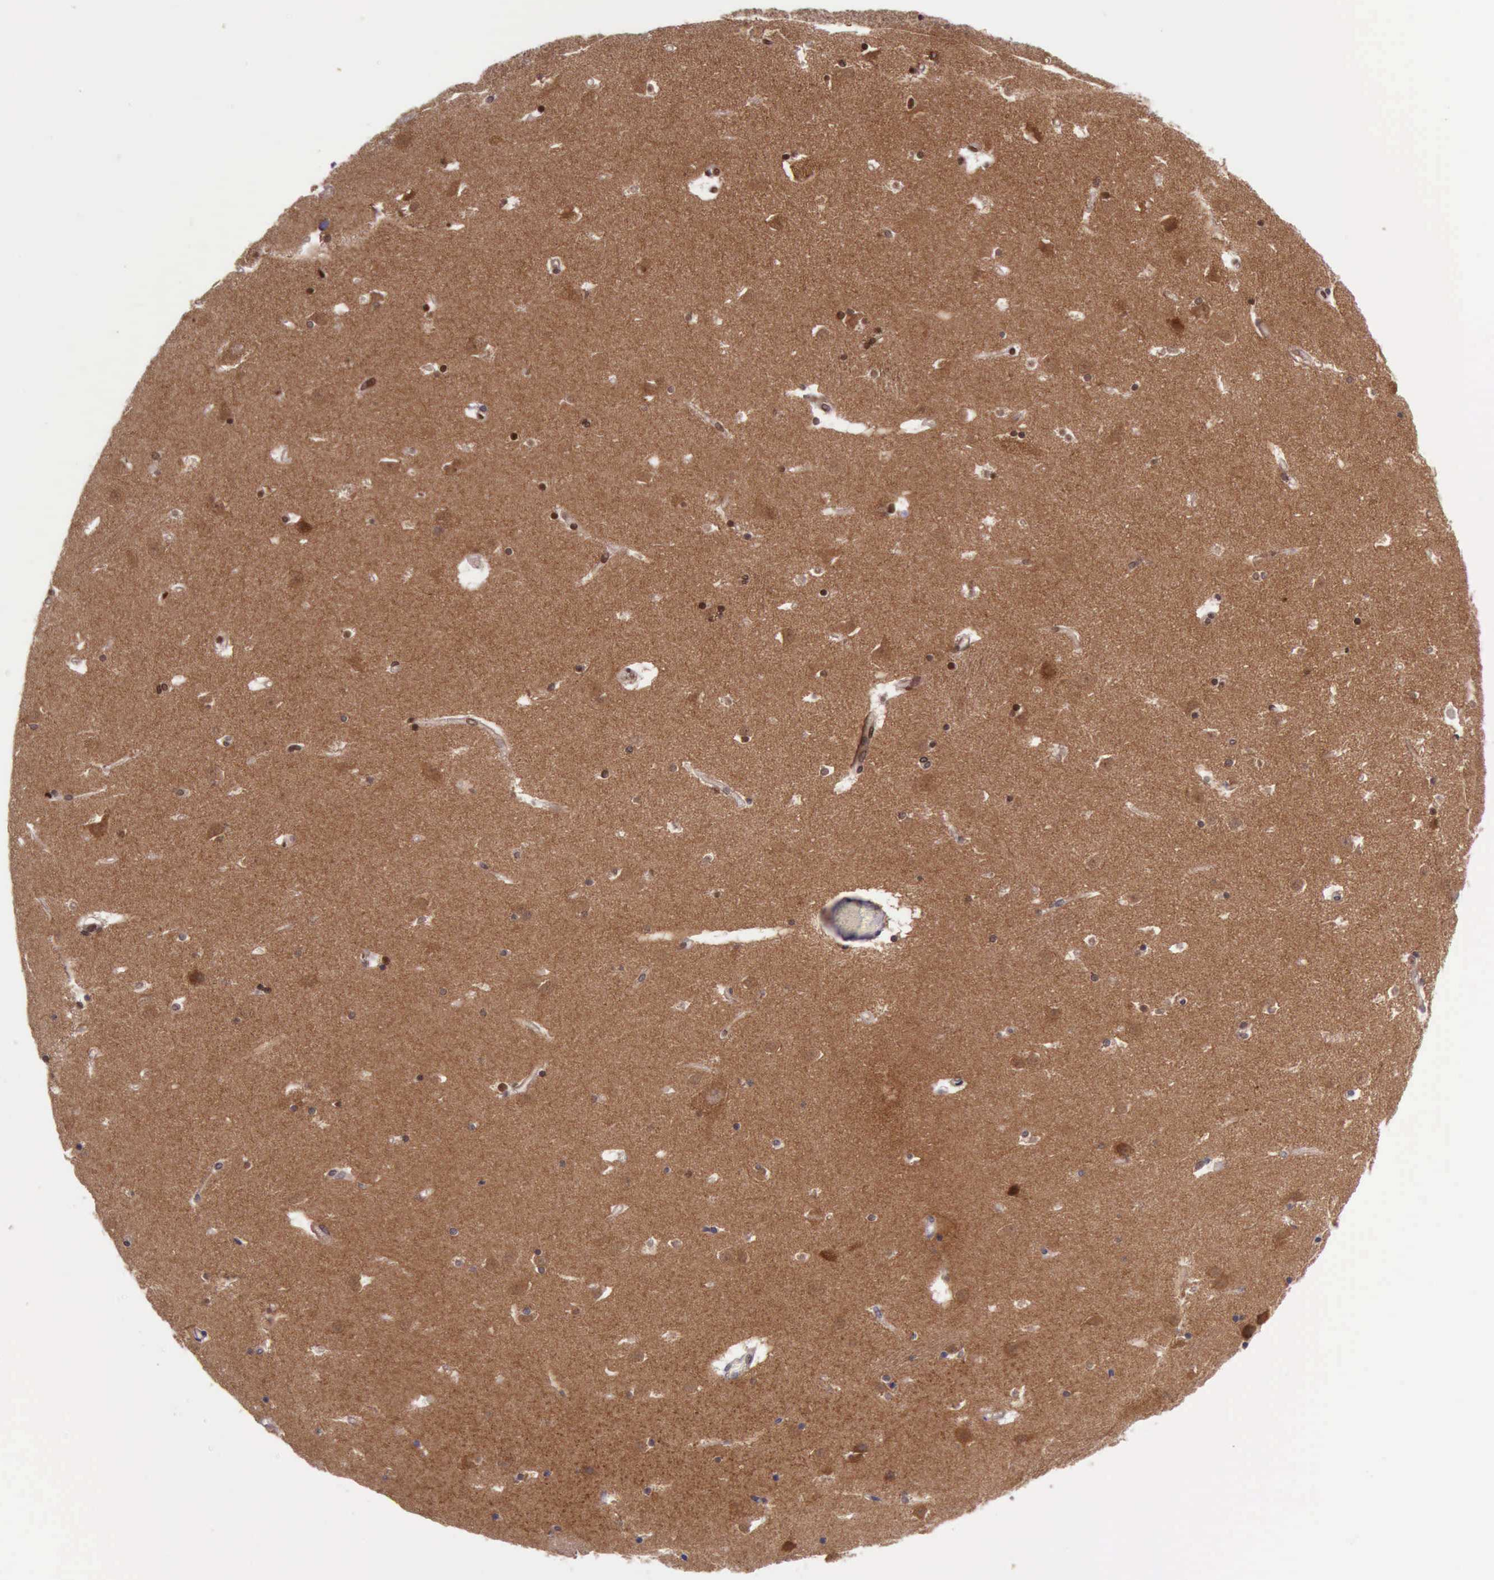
{"staining": {"intensity": "moderate", "quantity": "25%-75%", "location": "cytoplasmic/membranous"}, "tissue": "caudate", "cell_type": "Glial cells", "image_type": "normal", "snomed": [{"axis": "morphology", "description": "Normal tissue, NOS"}, {"axis": "topography", "description": "Lateral ventricle wall"}], "caption": "Caudate stained for a protein (brown) reveals moderate cytoplasmic/membranous positive positivity in about 25%-75% of glial cells.", "gene": "ARMCX3", "patient": {"sex": "male", "age": 45}}